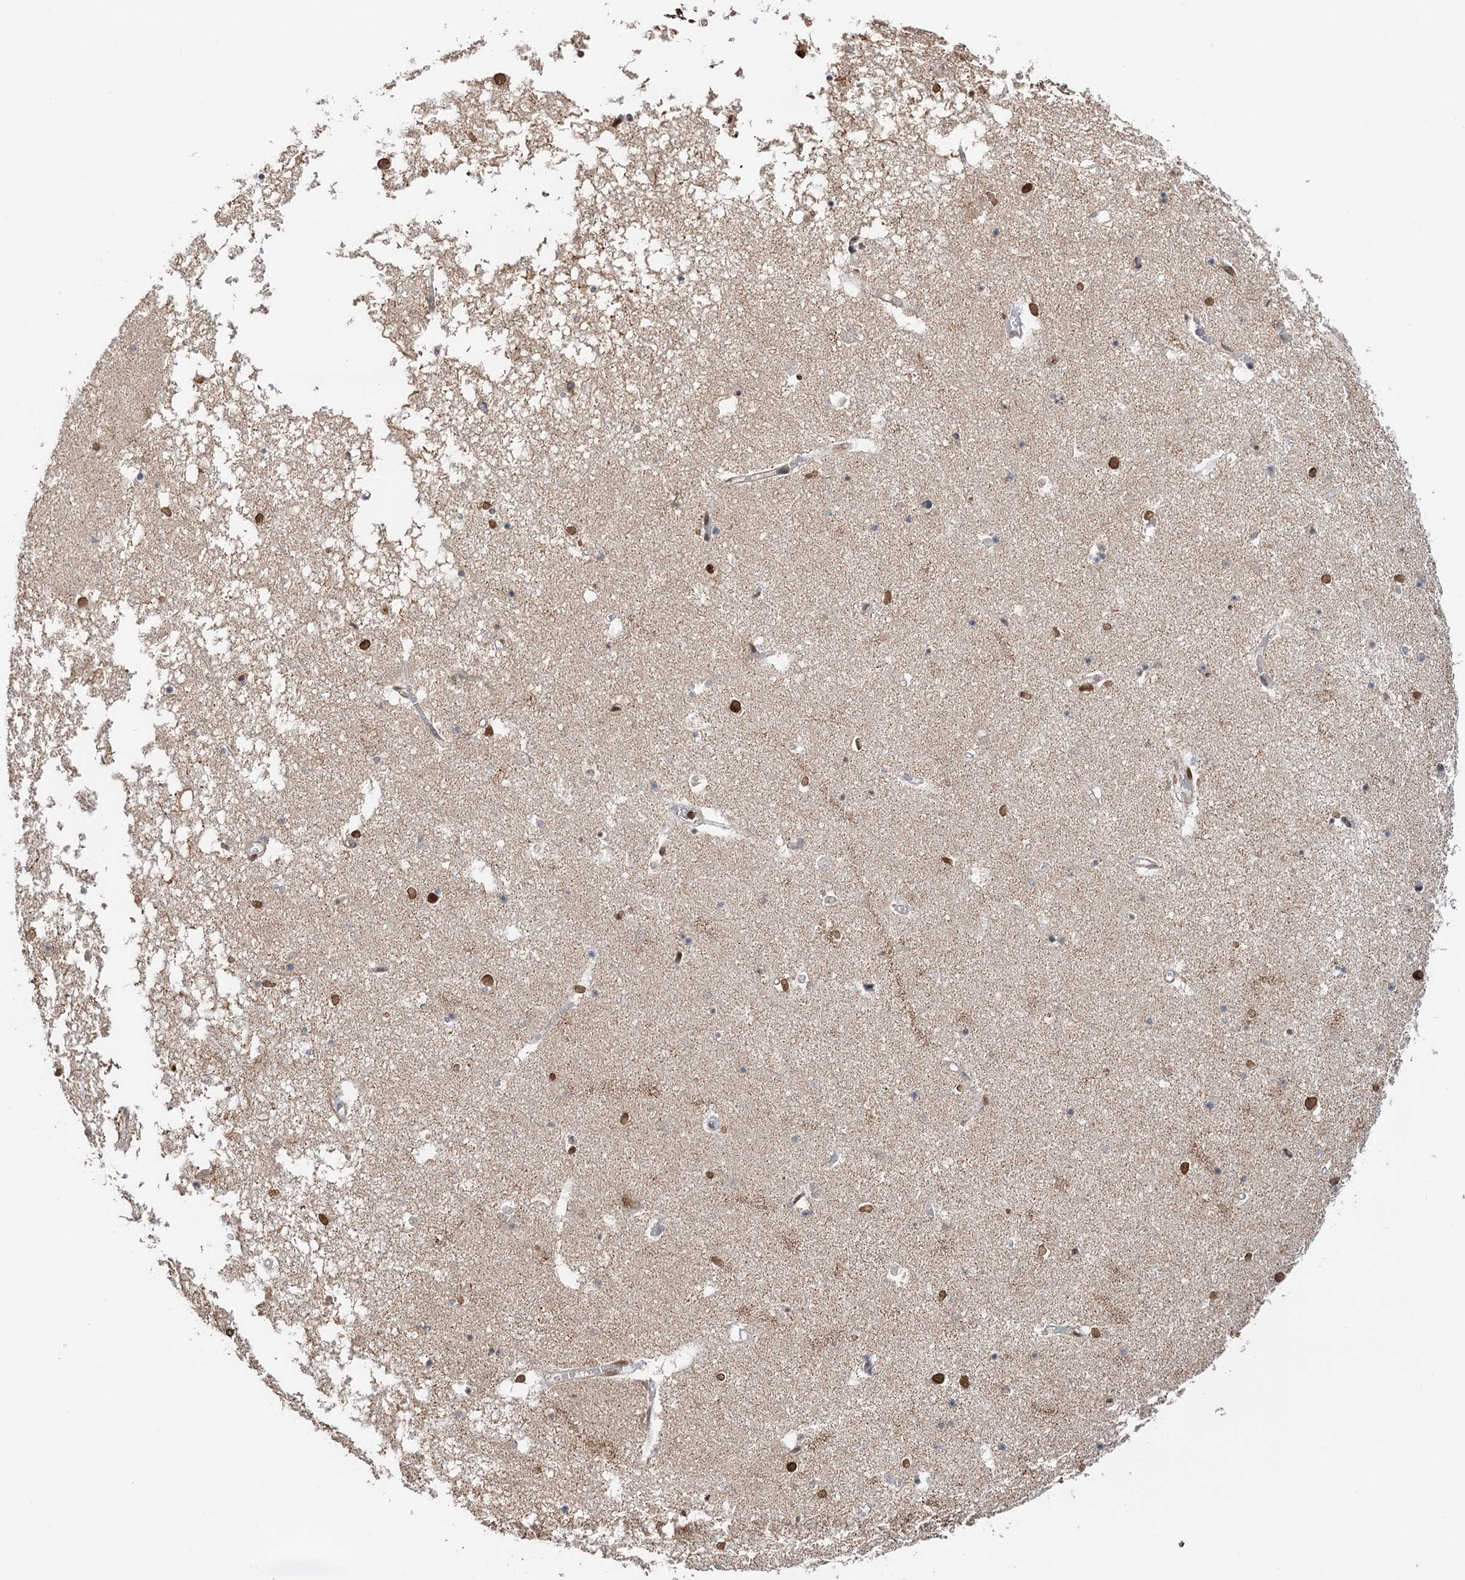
{"staining": {"intensity": "strong", "quantity": "<25%", "location": "nuclear"}, "tissue": "hippocampus", "cell_type": "Glial cells", "image_type": "normal", "snomed": [{"axis": "morphology", "description": "Normal tissue, NOS"}, {"axis": "topography", "description": "Hippocampus"}], "caption": "DAB (3,3'-diaminobenzidine) immunohistochemical staining of normal human hippocampus exhibits strong nuclear protein expression in approximately <25% of glial cells.", "gene": "ZC3H13", "patient": {"sex": "male", "age": 70}}